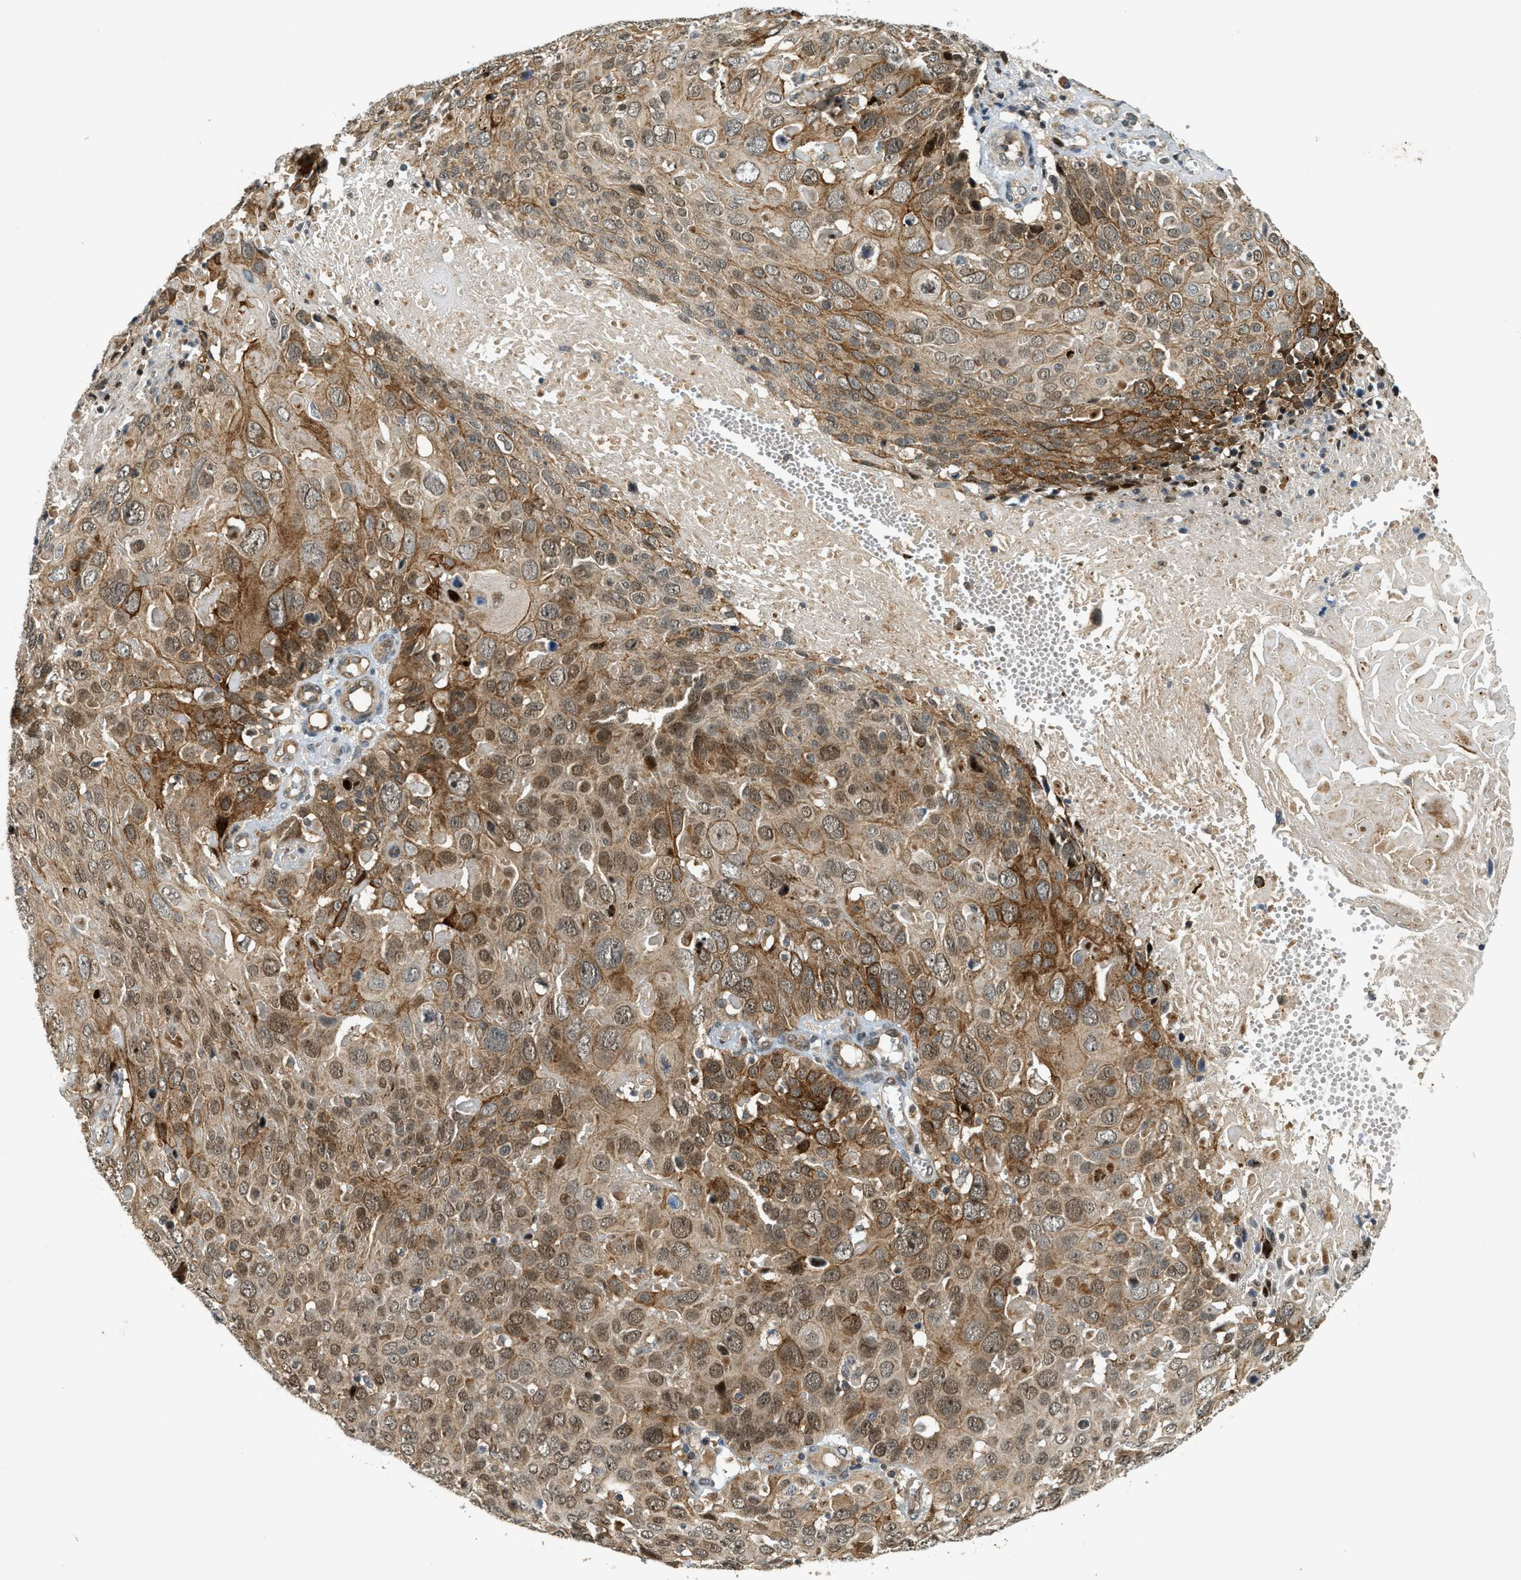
{"staining": {"intensity": "moderate", "quantity": "25%-75%", "location": "cytoplasmic/membranous,nuclear"}, "tissue": "cervical cancer", "cell_type": "Tumor cells", "image_type": "cancer", "snomed": [{"axis": "morphology", "description": "Squamous cell carcinoma, NOS"}, {"axis": "topography", "description": "Cervix"}], "caption": "Moderate cytoplasmic/membranous and nuclear protein positivity is present in about 25%-75% of tumor cells in cervical squamous cell carcinoma.", "gene": "TRAPPC14", "patient": {"sex": "female", "age": 74}}